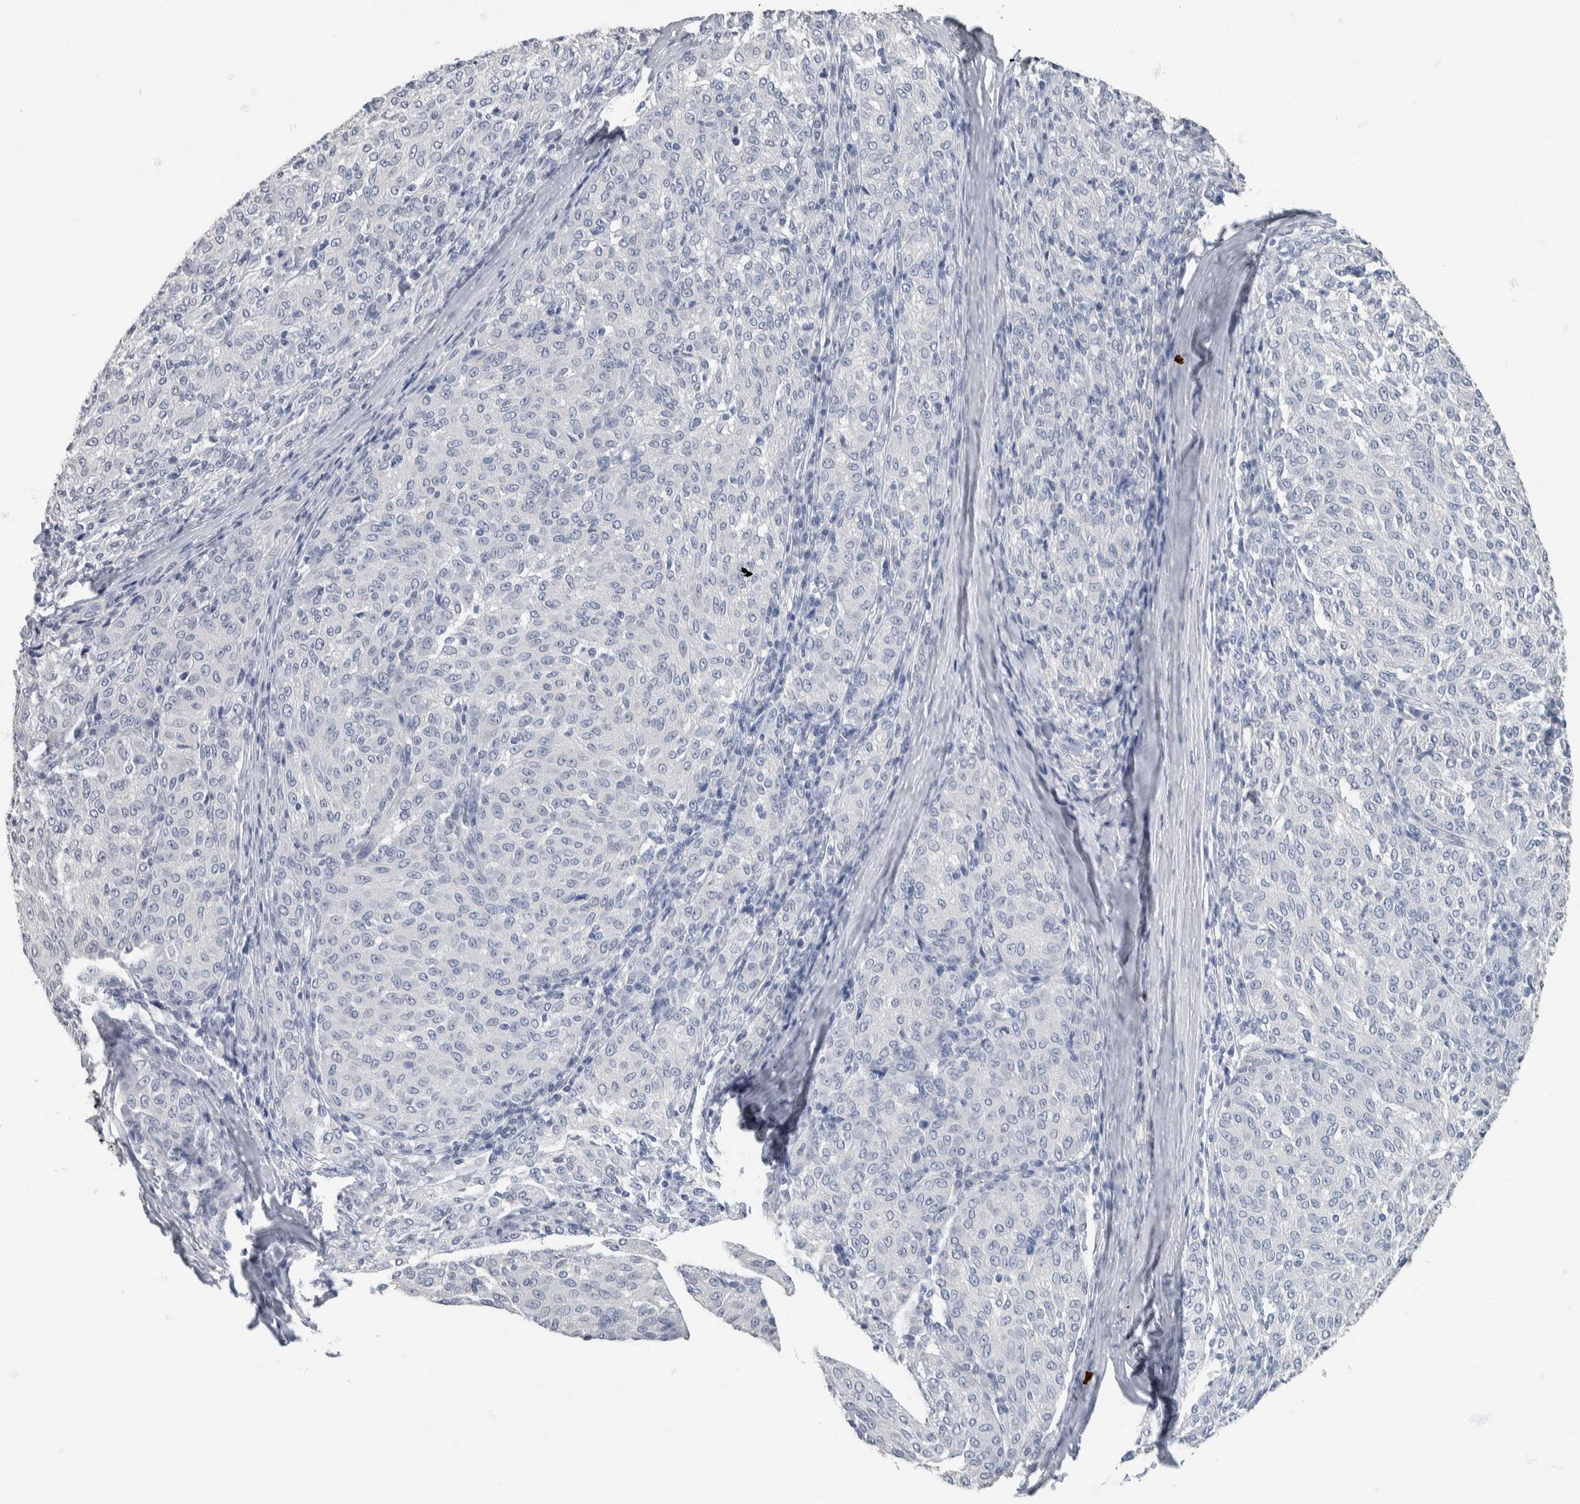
{"staining": {"intensity": "negative", "quantity": "none", "location": "none"}, "tissue": "melanoma", "cell_type": "Tumor cells", "image_type": "cancer", "snomed": [{"axis": "morphology", "description": "Malignant melanoma, NOS"}, {"axis": "topography", "description": "Skin"}], "caption": "An IHC photomicrograph of melanoma is shown. There is no staining in tumor cells of melanoma. The staining is performed using DAB brown chromogen with nuclei counter-stained in using hematoxylin.", "gene": "NEFM", "patient": {"sex": "female", "age": 72}}